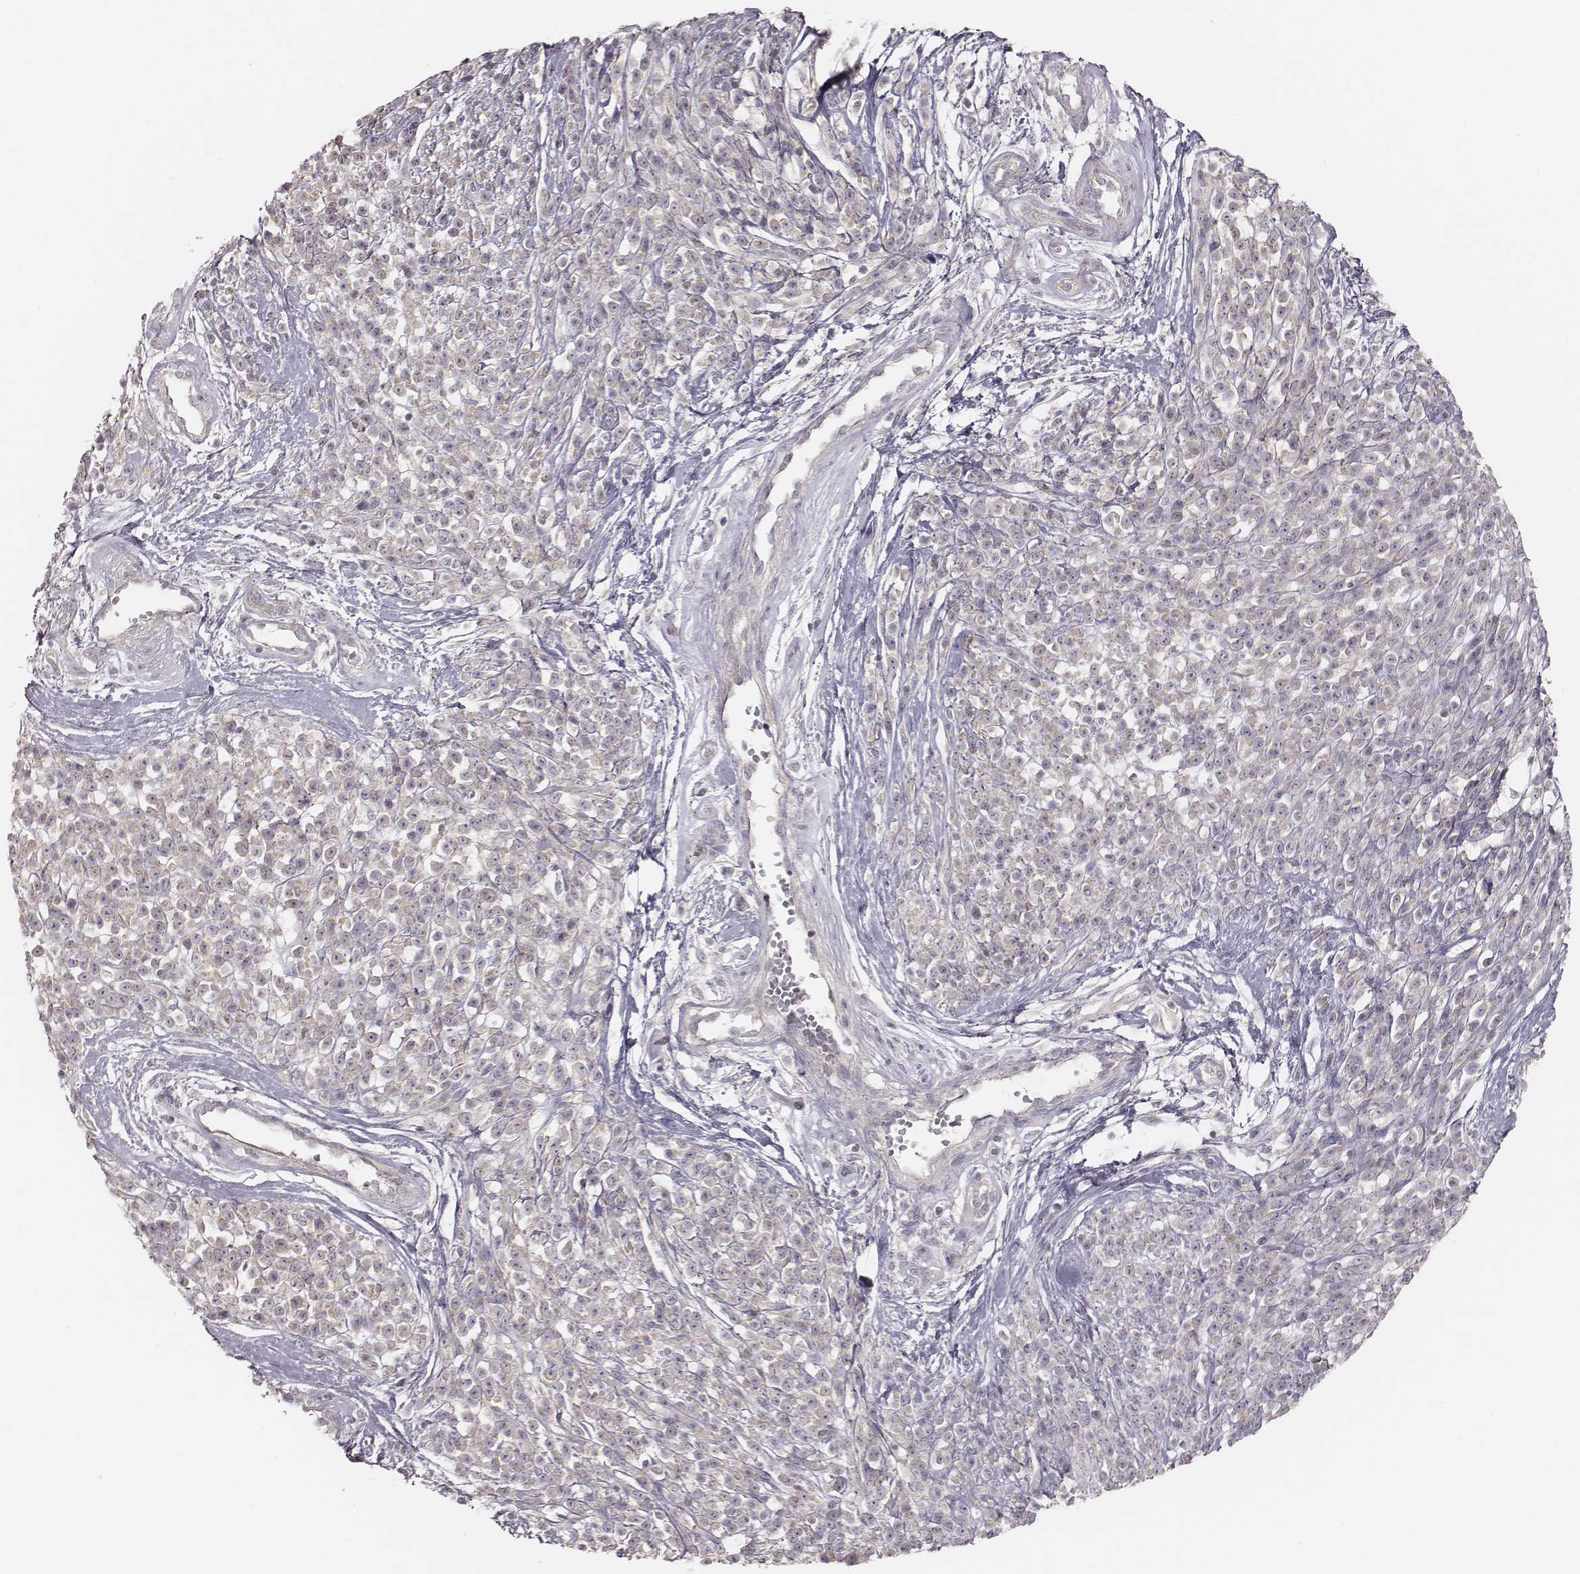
{"staining": {"intensity": "negative", "quantity": "none", "location": "none"}, "tissue": "melanoma", "cell_type": "Tumor cells", "image_type": "cancer", "snomed": [{"axis": "morphology", "description": "Malignant melanoma, NOS"}, {"axis": "topography", "description": "Skin"}, {"axis": "topography", "description": "Skin of trunk"}], "caption": "DAB (3,3'-diaminobenzidine) immunohistochemical staining of melanoma displays no significant positivity in tumor cells.", "gene": "TDRD5", "patient": {"sex": "male", "age": 74}}